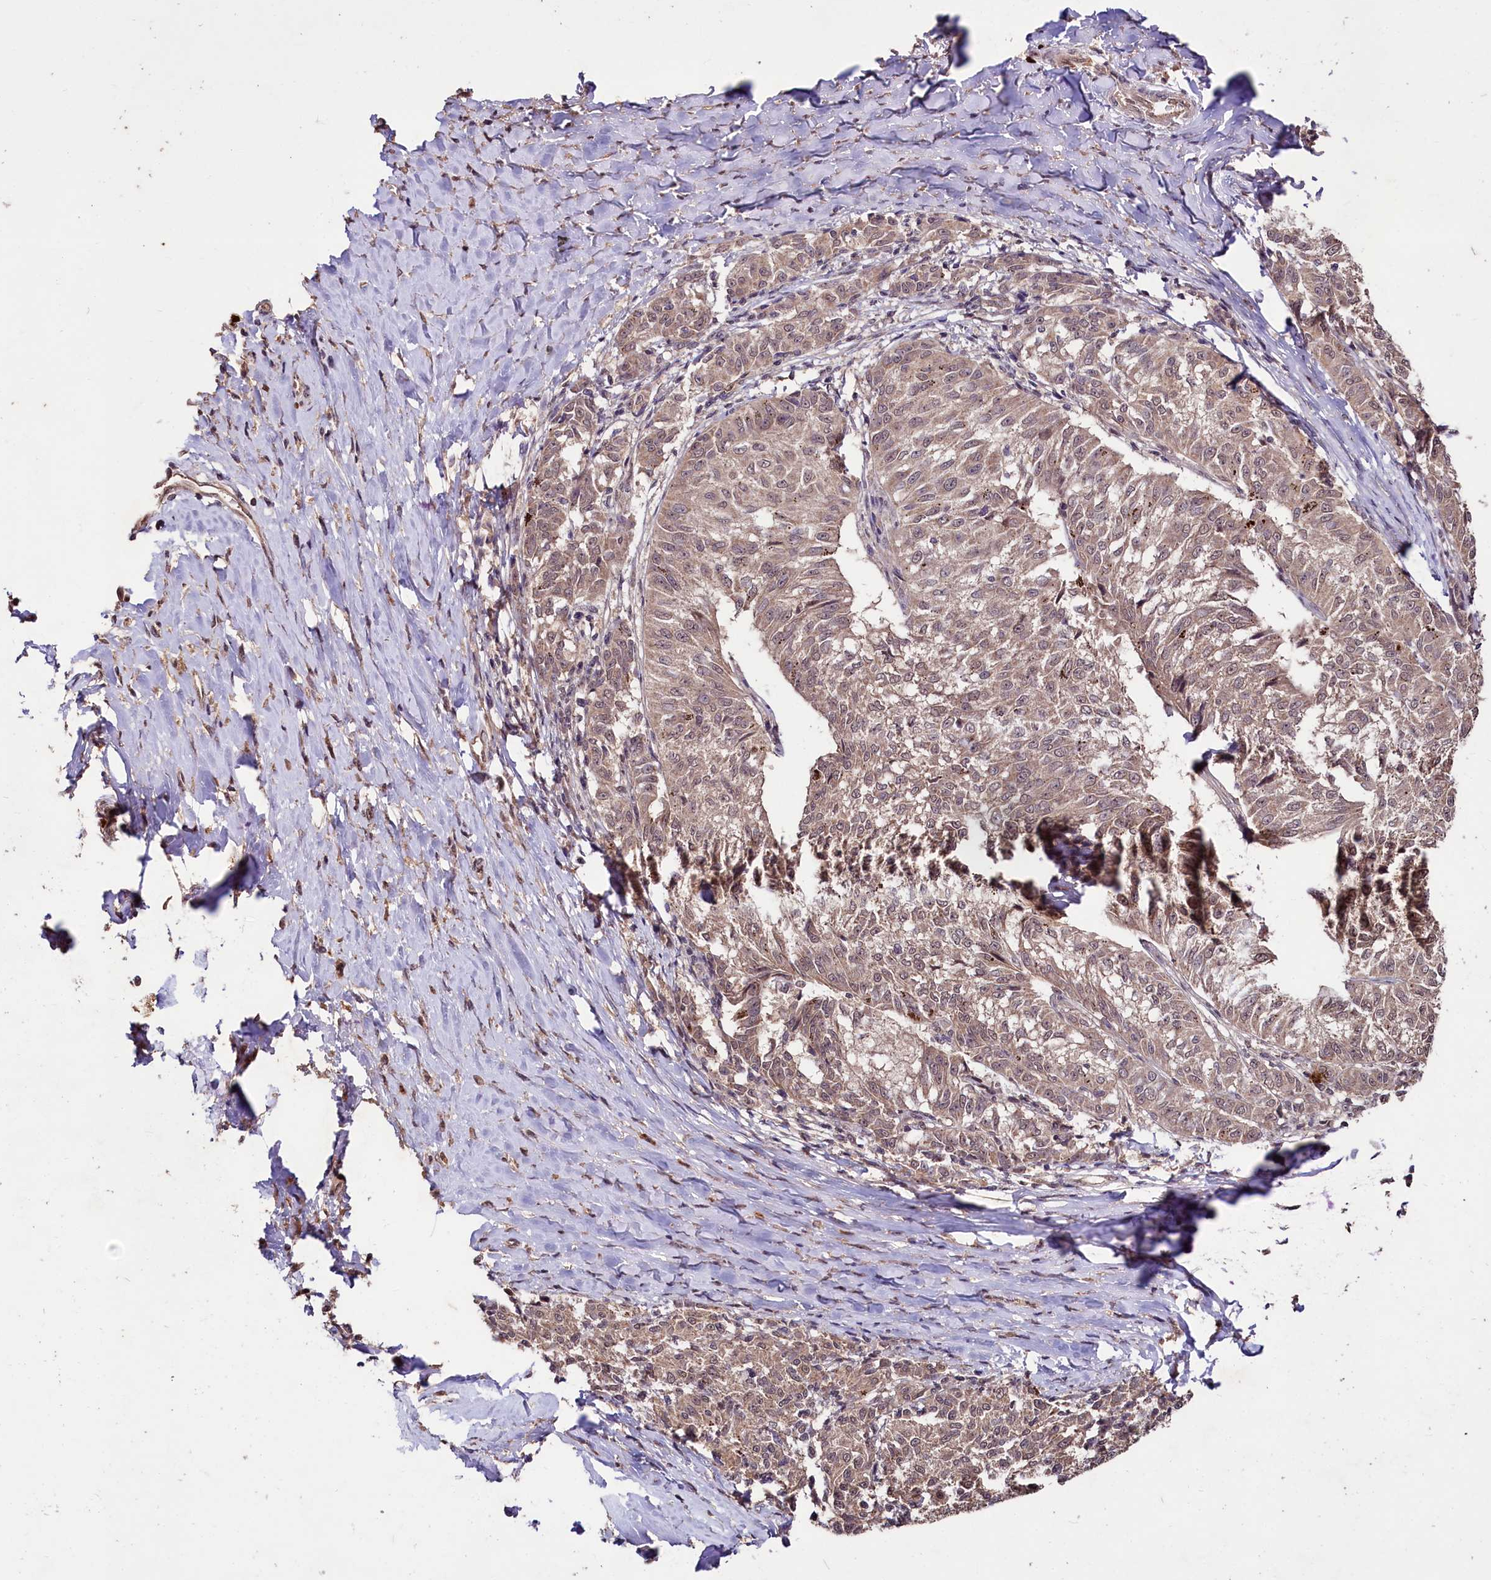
{"staining": {"intensity": "weak", "quantity": "25%-75%", "location": "cytoplasmic/membranous"}, "tissue": "melanoma", "cell_type": "Tumor cells", "image_type": "cancer", "snomed": [{"axis": "morphology", "description": "Malignant melanoma, NOS"}, {"axis": "topography", "description": "Skin"}], "caption": "Malignant melanoma stained with a brown dye reveals weak cytoplasmic/membranous positive expression in approximately 25%-75% of tumor cells.", "gene": "KLRB1", "patient": {"sex": "female", "age": 72}}